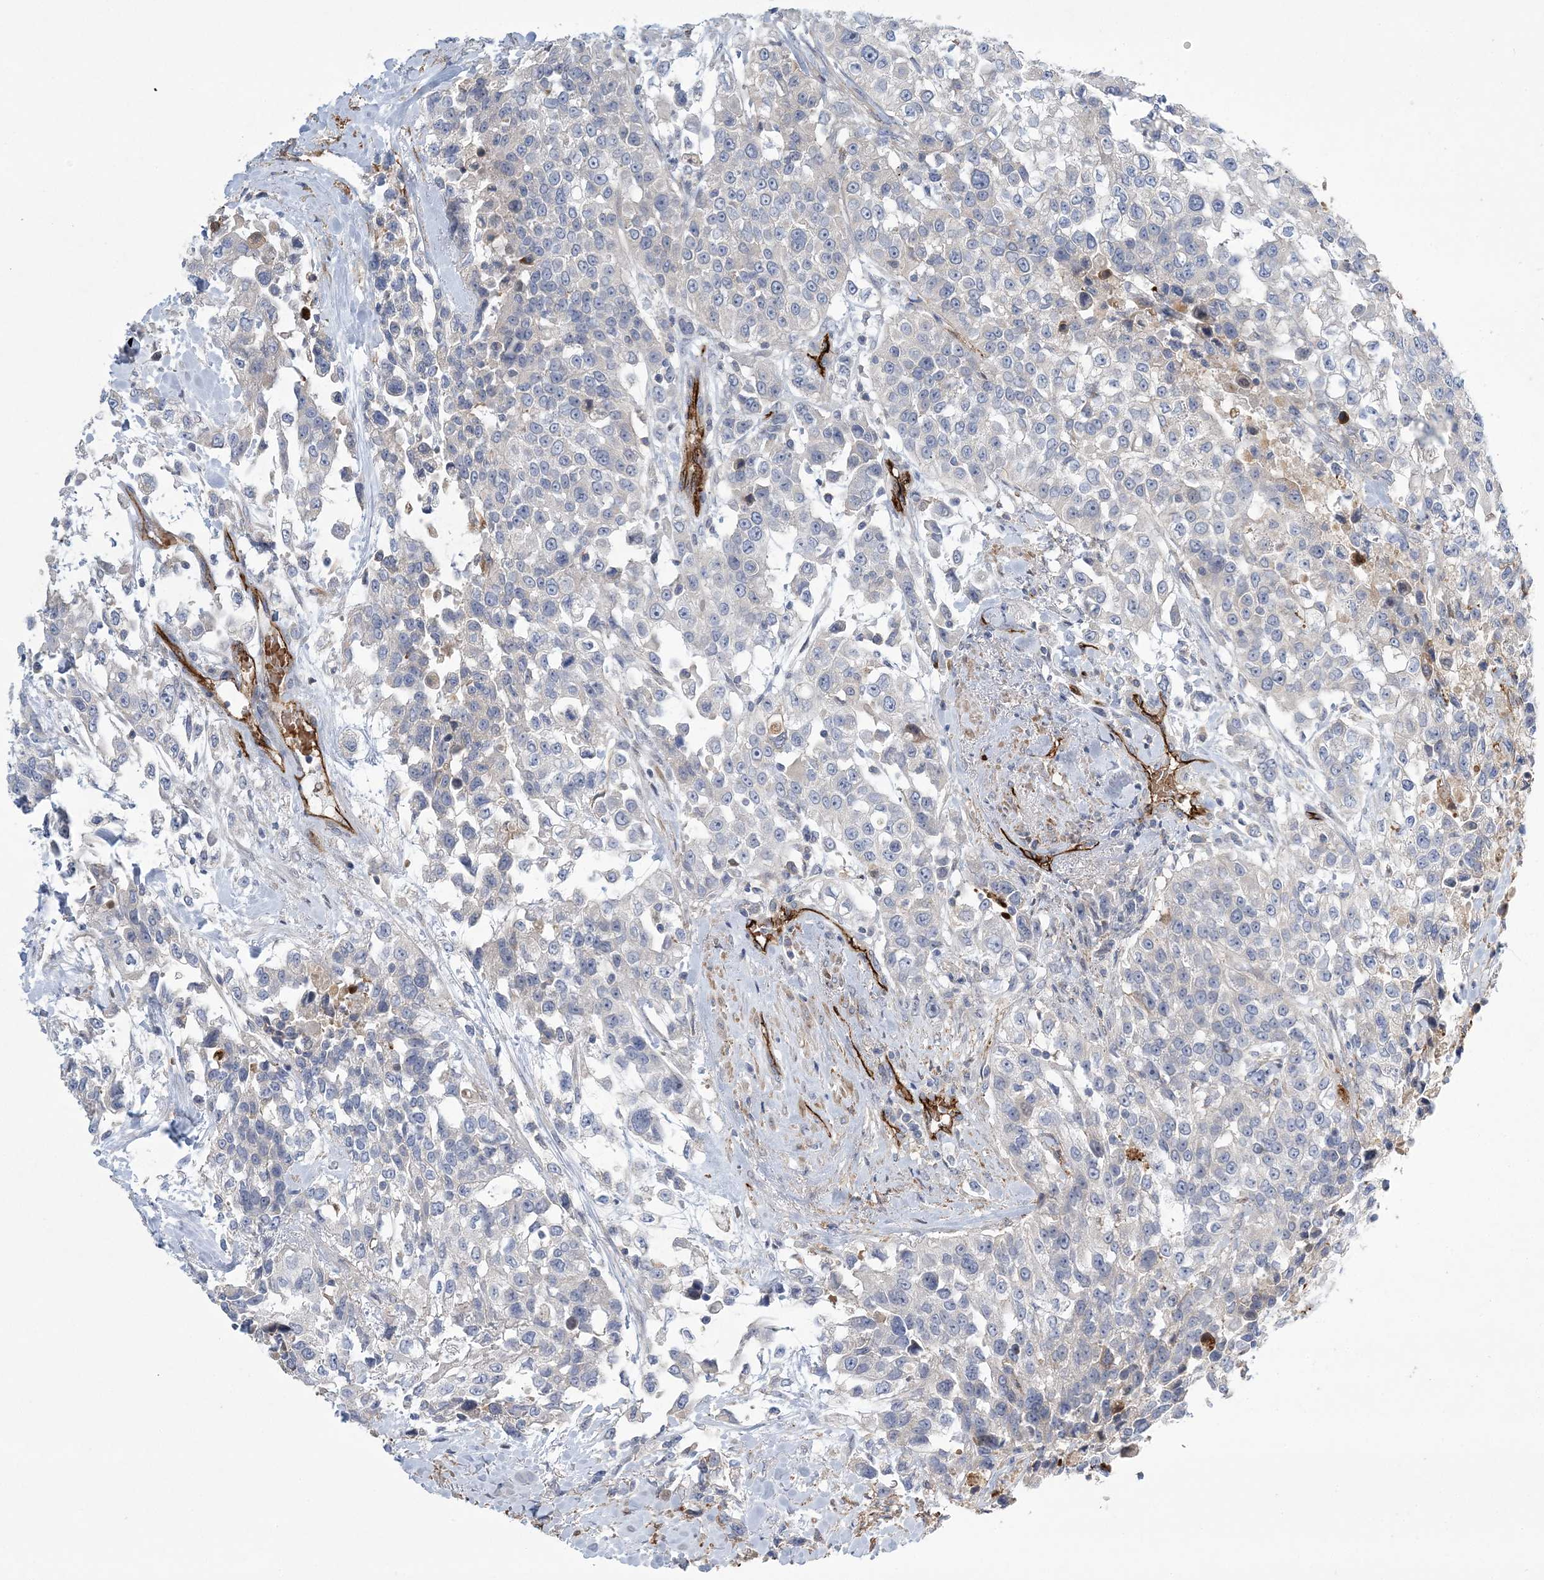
{"staining": {"intensity": "negative", "quantity": "none", "location": "none"}, "tissue": "urothelial cancer", "cell_type": "Tumor cells", "image_type": "cancer", "snomed": [{"axis": "morphology", "description": "Urothelial carcinoma, High grade"}, {"axis": "topography", "description": "Urinary bladder"}], "caption": "A histopathology image of urothelial cancer stained for a protein reveals no brown staining in tumor cells. The staining was performed using DAB (3,3'-diaminobenzidine) to visualize the protein expression in brown, while the nuclei were stained in blue with hematoxylin (Magnification: 20x).", "gene": "CALN1", "patient": {"sex": "female", "age": 80}}